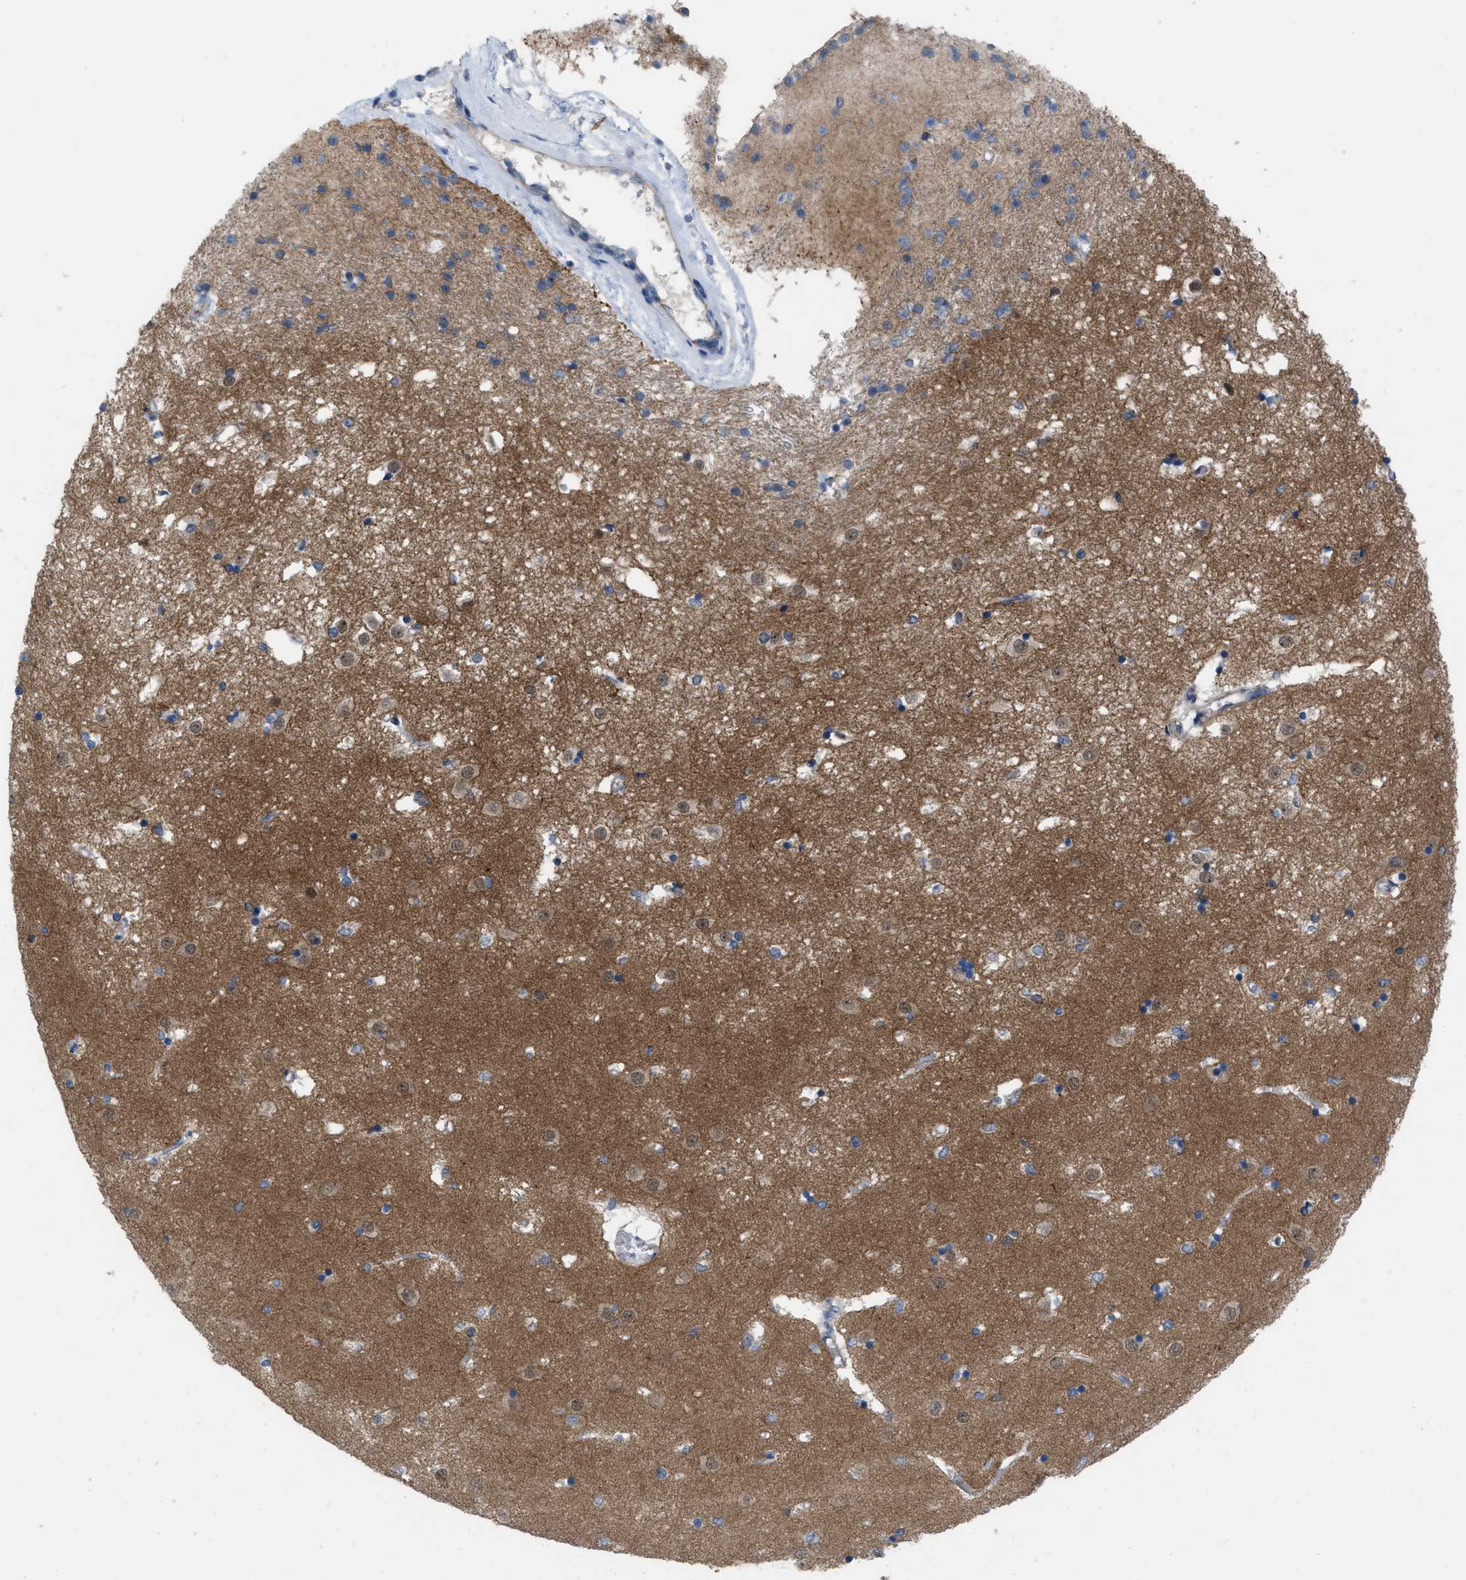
{"staining": {"intensity": "negative", "quantity": "none", "location": "none"}, "tissue": "caudate", "cell_type": "Glial cells", "image_type": "normal", "snomed": [{"axis": "morphology", "description": "Normal tissue, NOS"}, {"axis": "topography", "description": "Lateral ventricle wall"}], "caption": "High power microscopy photomicrograph of an immunohistochemistry (IHC) histopathology image of unremarkable caudate, revealing no significant staining in glial cells. (Stains: DAB immunohistochemistry with hematoxylin counter stain, Microscopy: brightfield microscopy at high magnification).", "gene": "NDEL1", "patient": {"sex": "male", "age": 45}}